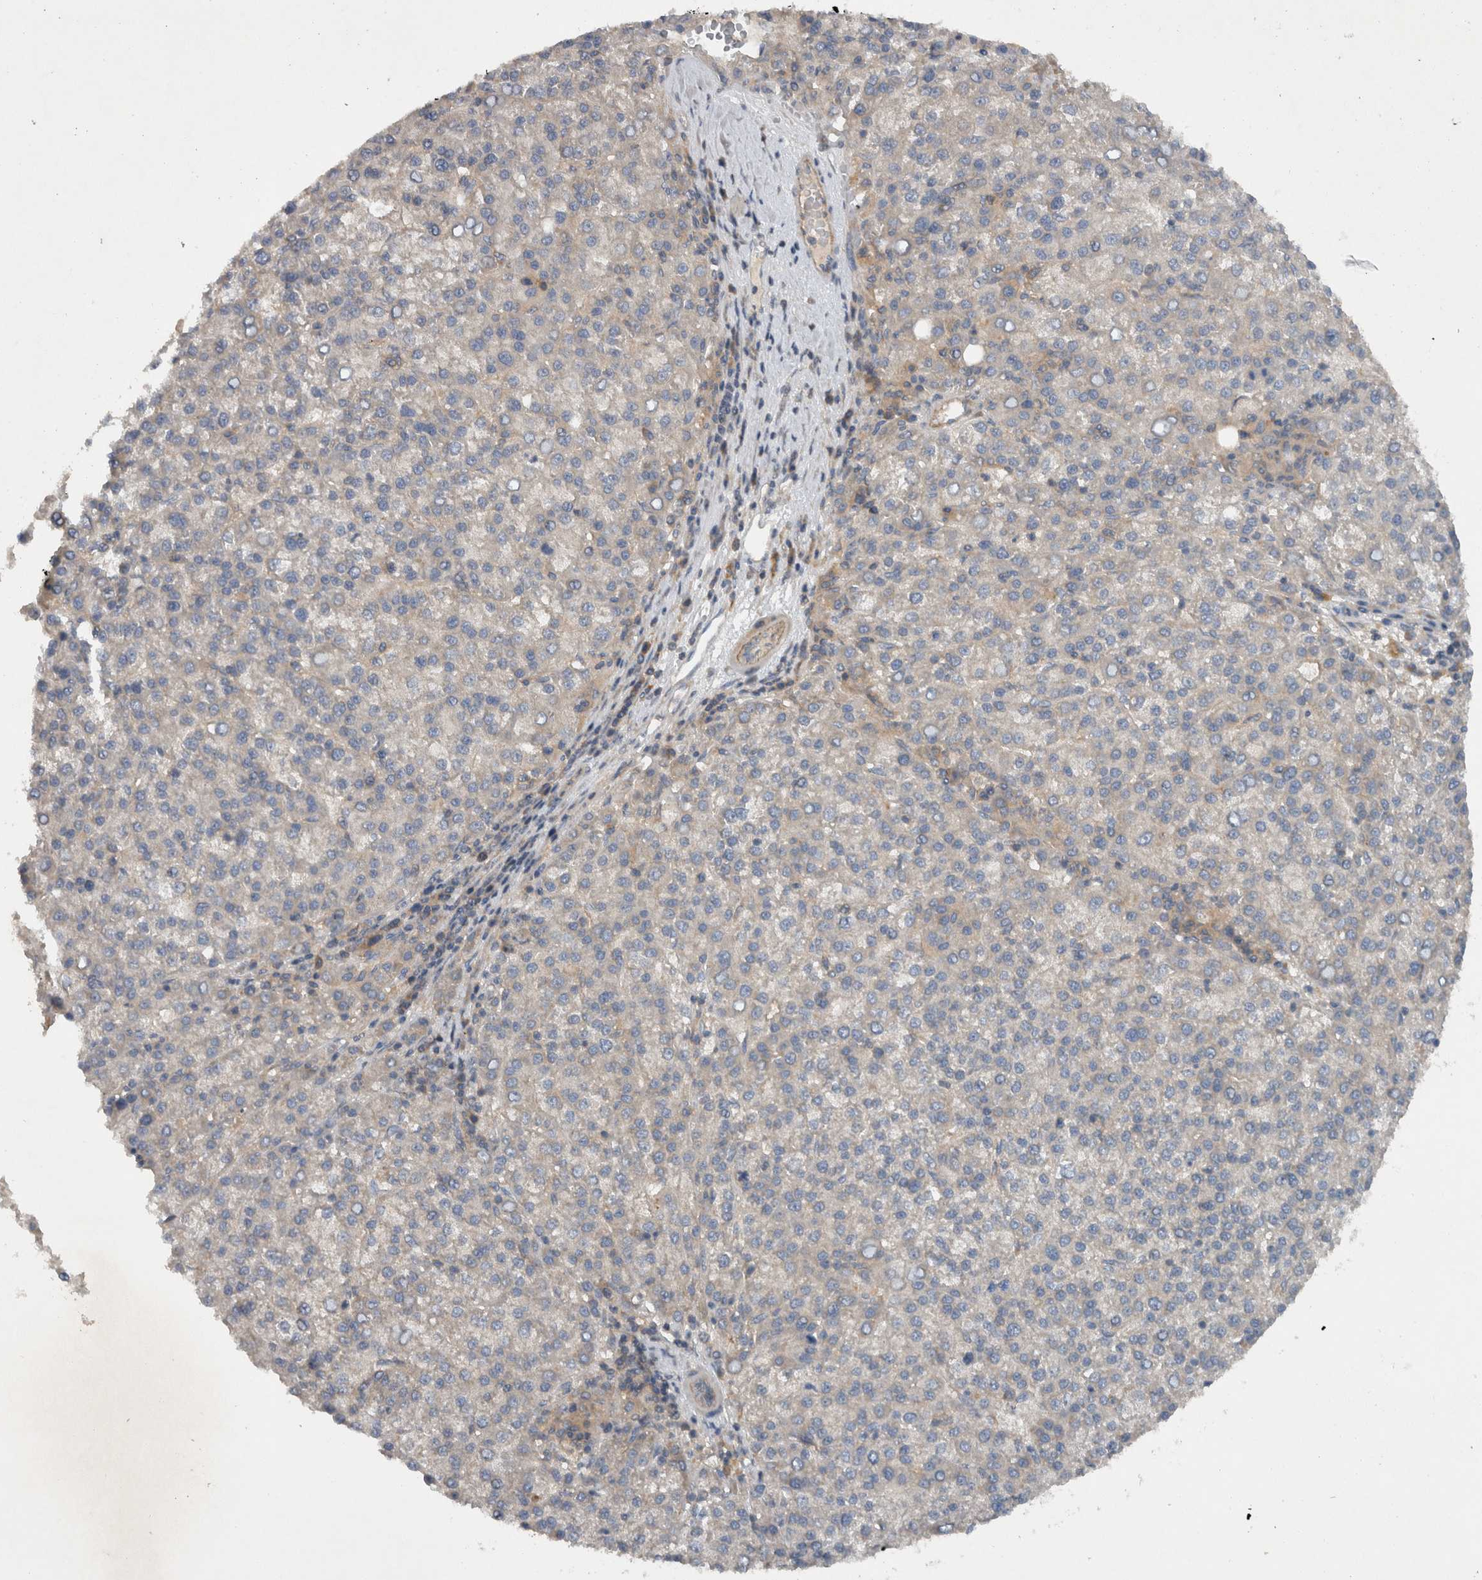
{"staining": {"intensity": "negative", "quantity": "none", "location": "none"}, "tissue": "liver cancer", "cell_type": "Tumor cells", "image_type": "cancer", "snomed": [{"axis": "morphology", "description": "Carcinoma, Hepatocellular, NOS"}, {"axis": "topography", "description": "Liver"}], "caption": "Tumor cells are negative for brown protein staining in liver cancer (hepatocellular carcinoma).", "gene": "SCARA5", "patient": {"sex": "female", "age": 58}}